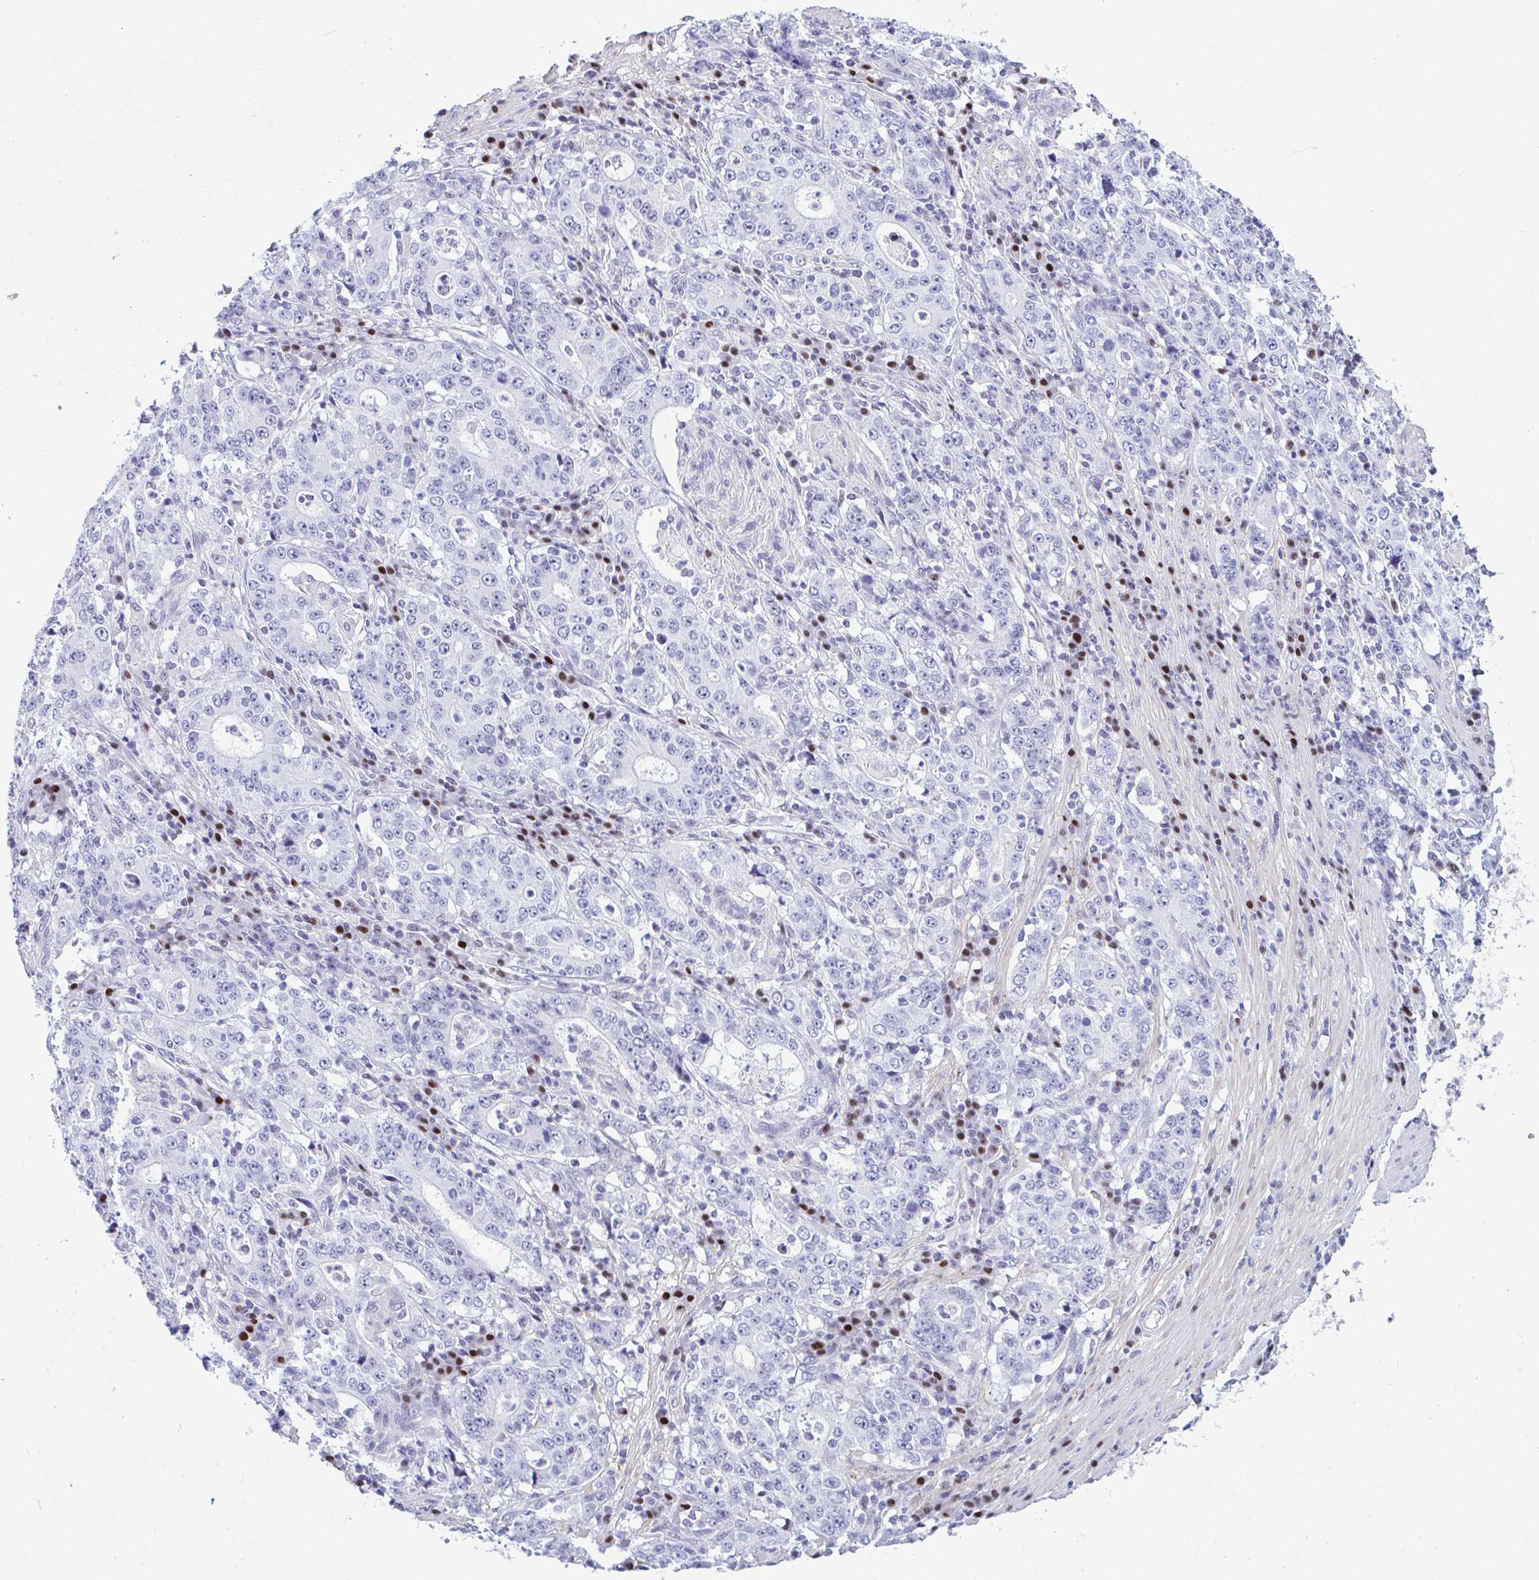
{"staining": {"intensity": "negative", "quantity": "none", "location": "none"}, "tissue": "stomach cancer", "cell_type": "Tumor cells", "image_type": "cancer", "snomed": [{"axis": "morphology", "description": "Normal tissue, NOS"}, {"axis": "morphology", "description": "Adenocarcinoma, NOS"}, {"axis": "topography", "description": "Stomach, upper"}, {"axis": "topography", "description": "Stomach"}], "caption": "Immunohistochemistry of adenocarcinoma (stomach) demonstrates no positivity in tumor cells.", "gene": "SLC25A51", "patient": {"sex": "male", "age": 59}}